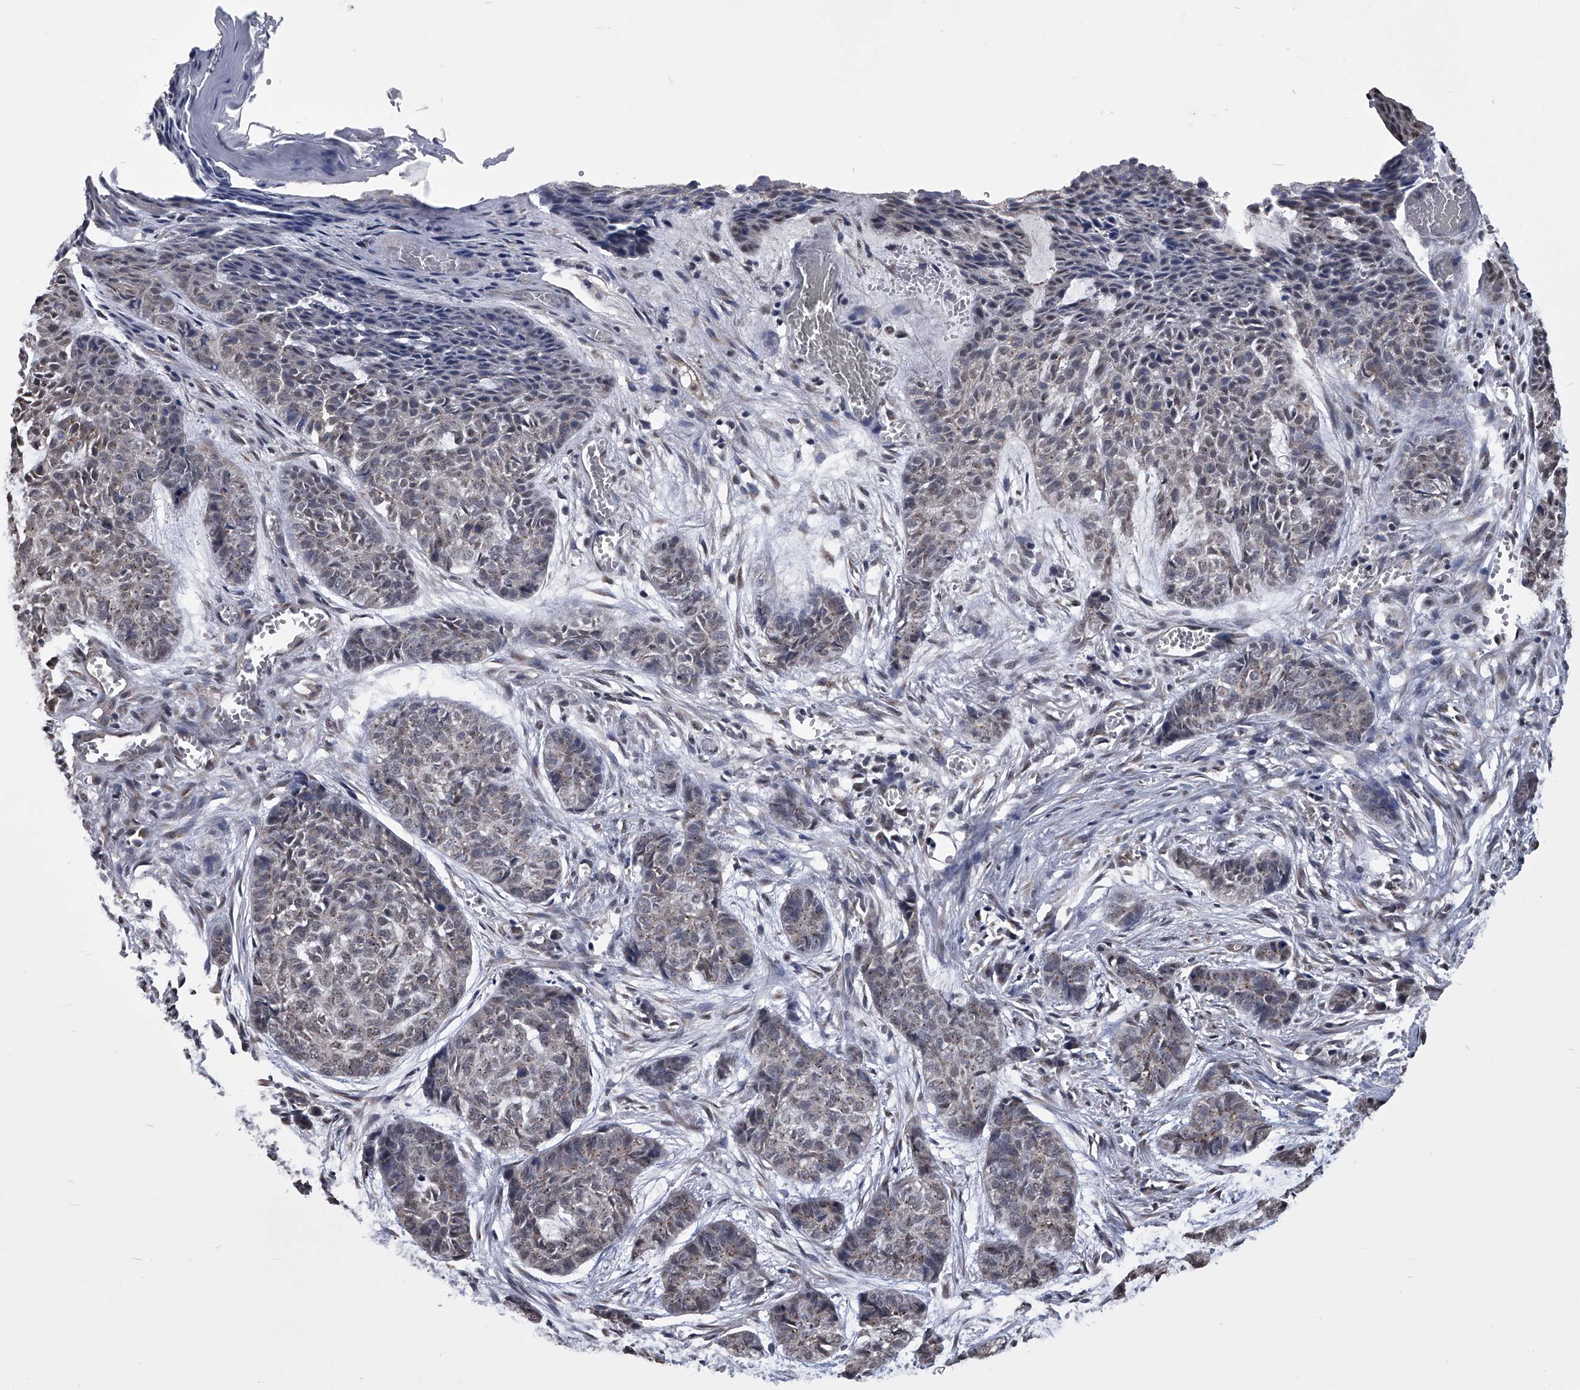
{"staining": {"intensity": "negative", "quantity": "none", "location": "none"}, "tissue": "skin cancer", "cell_type": "Tumor cells", "image_type": "cancer", "snomed": [{"axis": "morphology", "description": "Basal cell carcinoma"}, {"axis": "topography", "description": "Skin"}], "caption": "The photomicrograph demonstrates no staining of tumor cells in skin cancer (basal cell carcinoma).", "gene": "ZNF76", "patient": {"sex": "female", "age": 64}}